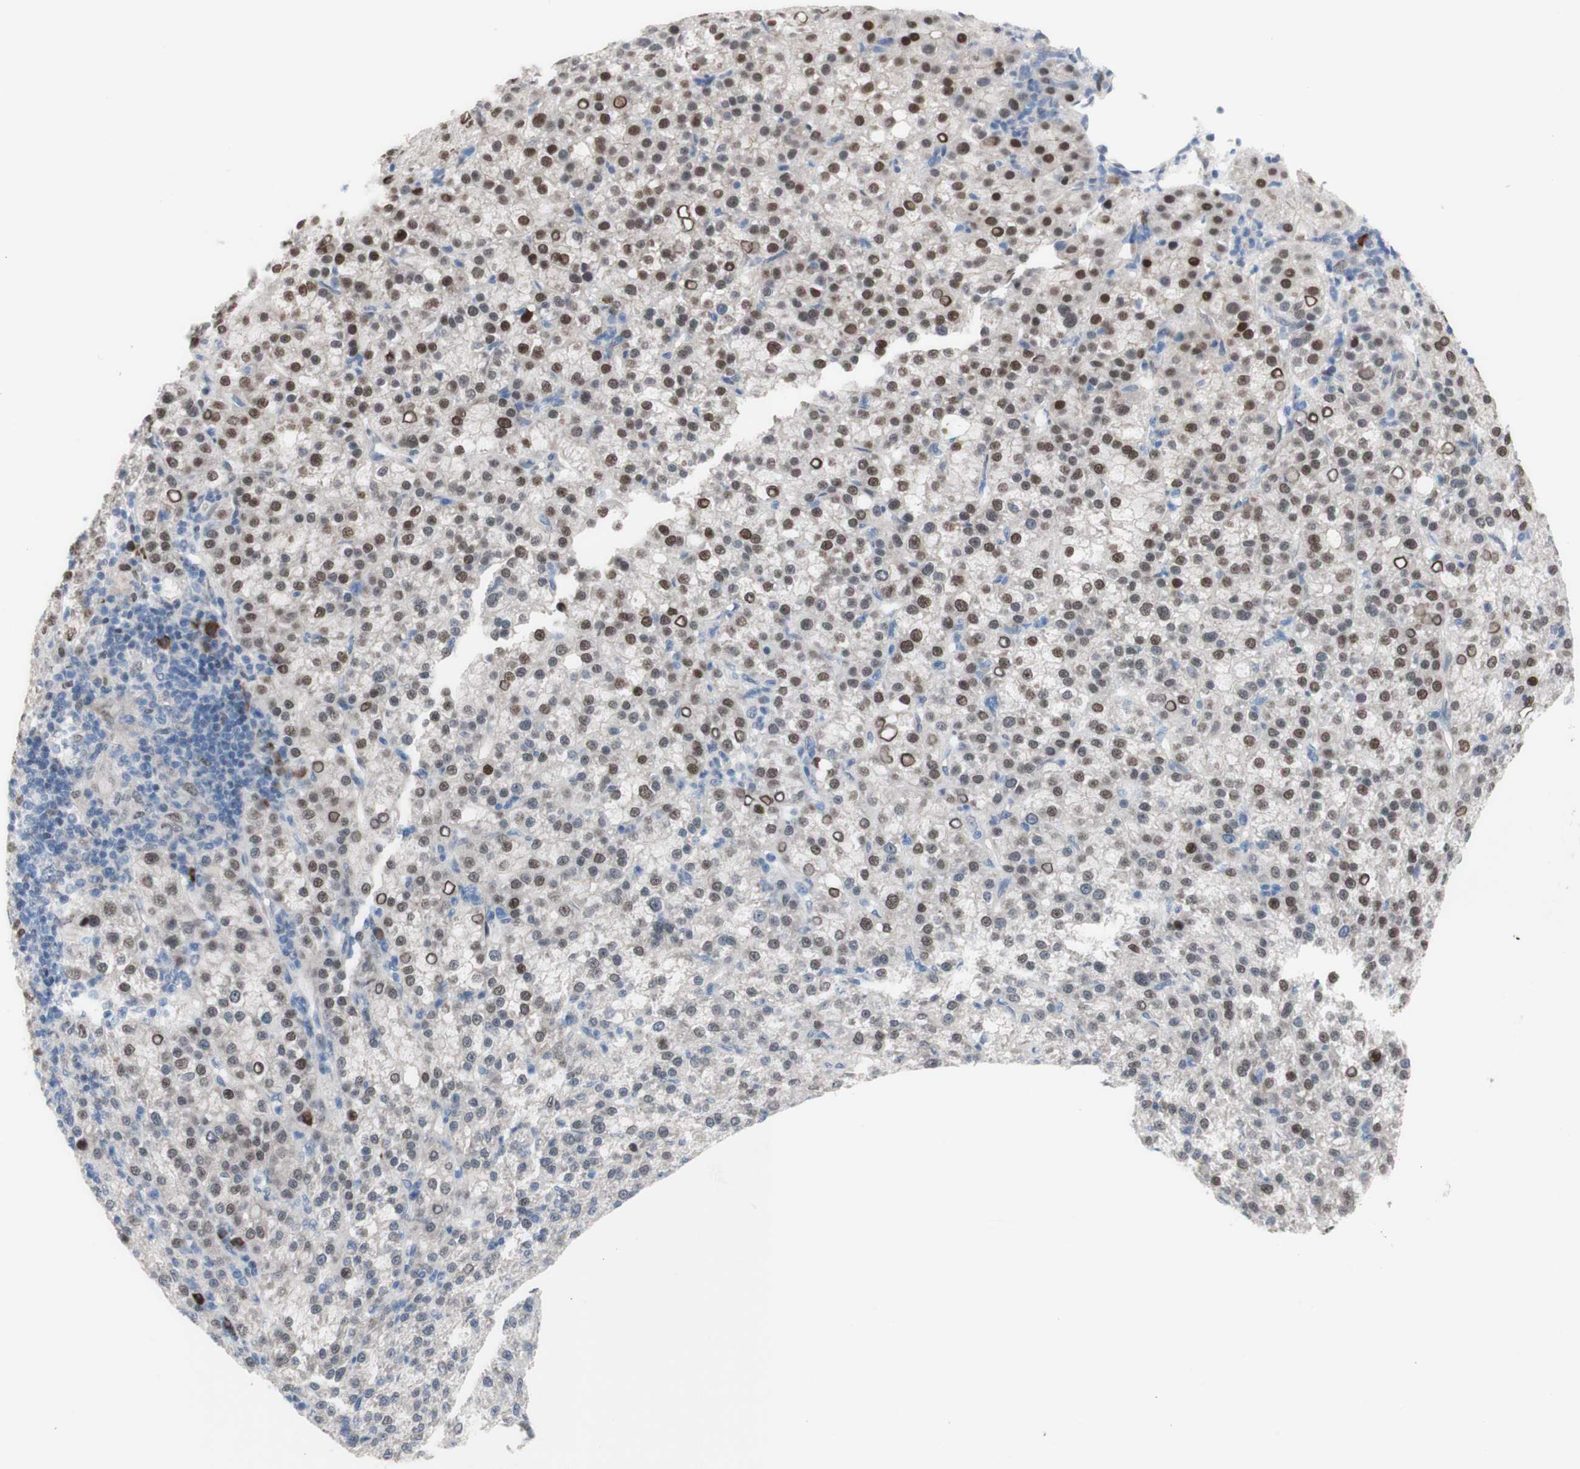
{"staining": {"intensity": "weak", "quantity": "25%-75%", "location": "nuclear"}, "tissue": "liver cancer", "cell_type": "Tumor cells", "image_type": "cancer", "snomed": [{"axis": "morphology", "description": "Carcinoma, Hepatocellular, NOS"}, {"axis": "topography", "description": "Liver"}], "caption": "Protein staining demonstrates weak nuclear staining in about 25%-75% of tumor cells in liver cancer. The protein of interest is shown in brown color, while the nuclei are stained blue.", "gene": "PHTF2", "patient": {"sex": "female", "age": 58}}